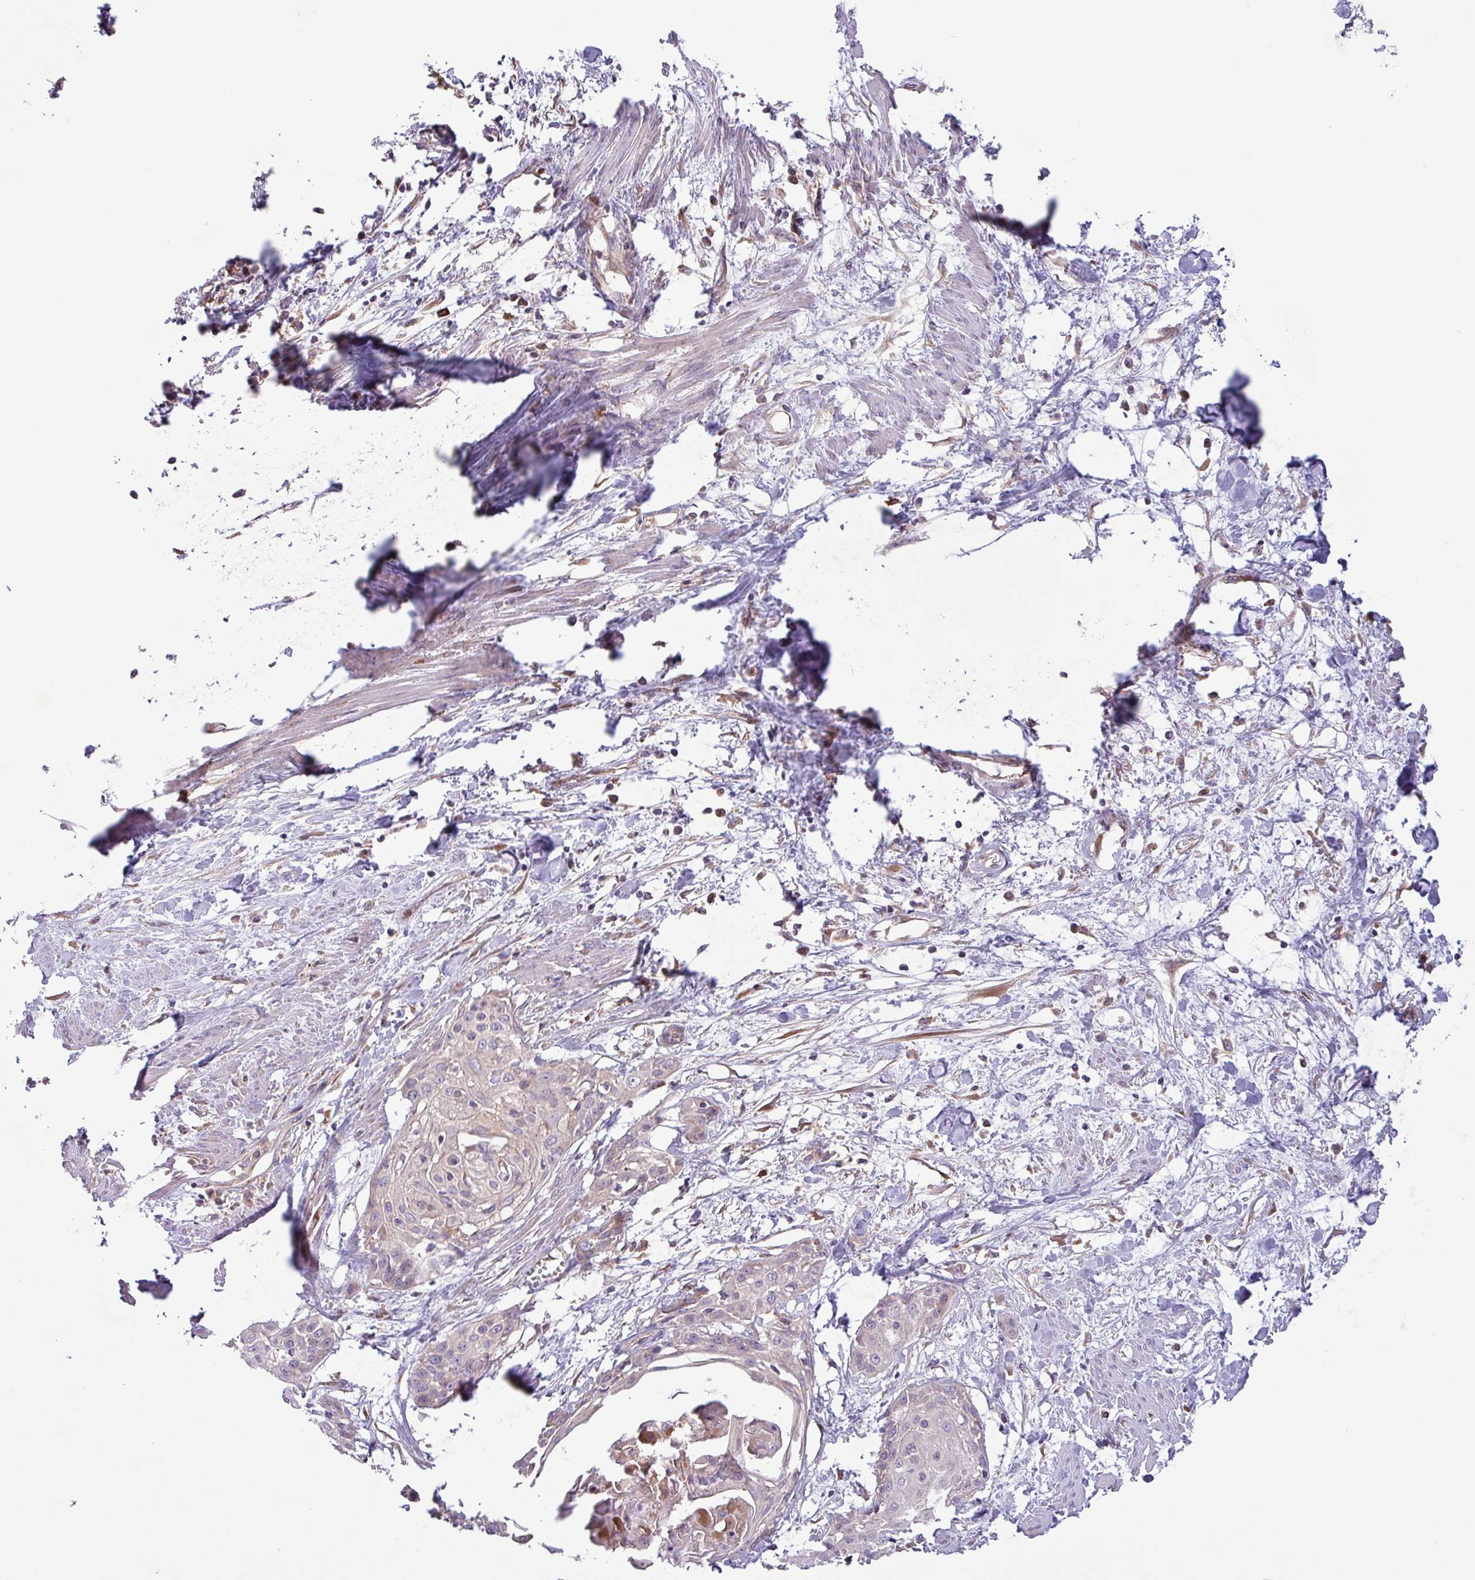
{"staining": {"intensity": "negative", "quantity": "none", "location": "none"}, "tissue": "cervical cancer", "cell_type": "Tumor cells", "image_type": "cancer", "snomed": [{"axis": "morphology", "description": "Squamous cell carcinoma, NOS"}, {"axis": "topography", "description": "Cervix"}], "caption": "Tumor cells show no significant protein expression in cervical cancer.", "gene": "RAB19", "patient": {"sex": "female", "age": 57}}